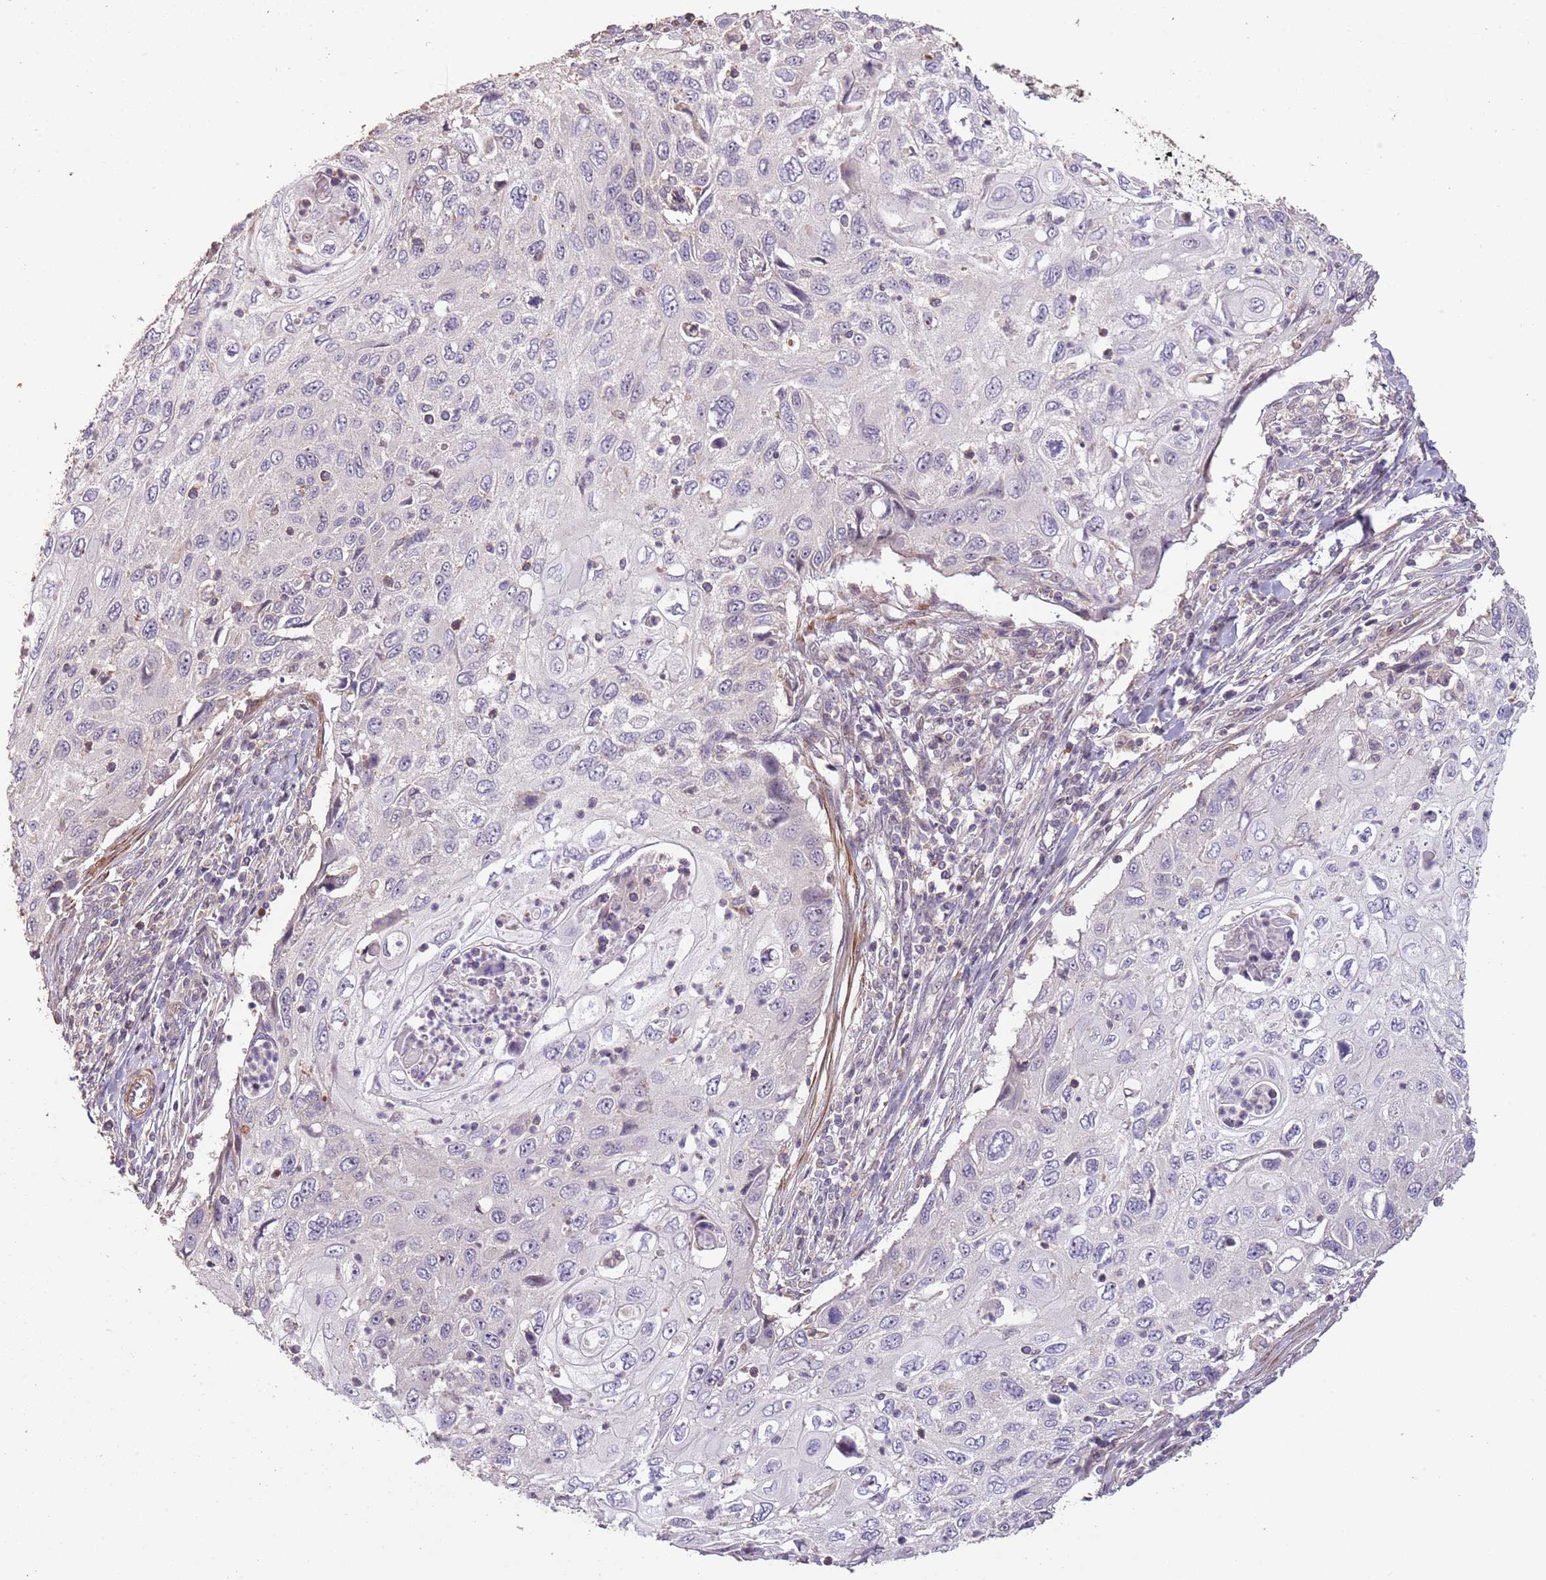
{"staining": {"intensity": "negative", "quantity": "none", "location": "none"}, "tissue": "cervical cancer", "cell_type": "Tumor cells", "image_type": "cancer", "snomed": [{"axis": "morphology", "description": "Squamous cell carcinoma, NOS"}, {"axis": "topography", "description": "Cervix"}], "caption": "Tumor cells show no significant staining in squamous cell carcinoma (cervical). Nuclei are stained in blue.", "gene": "ADTRP", "patient": {"sex": "female", "age": 70}}